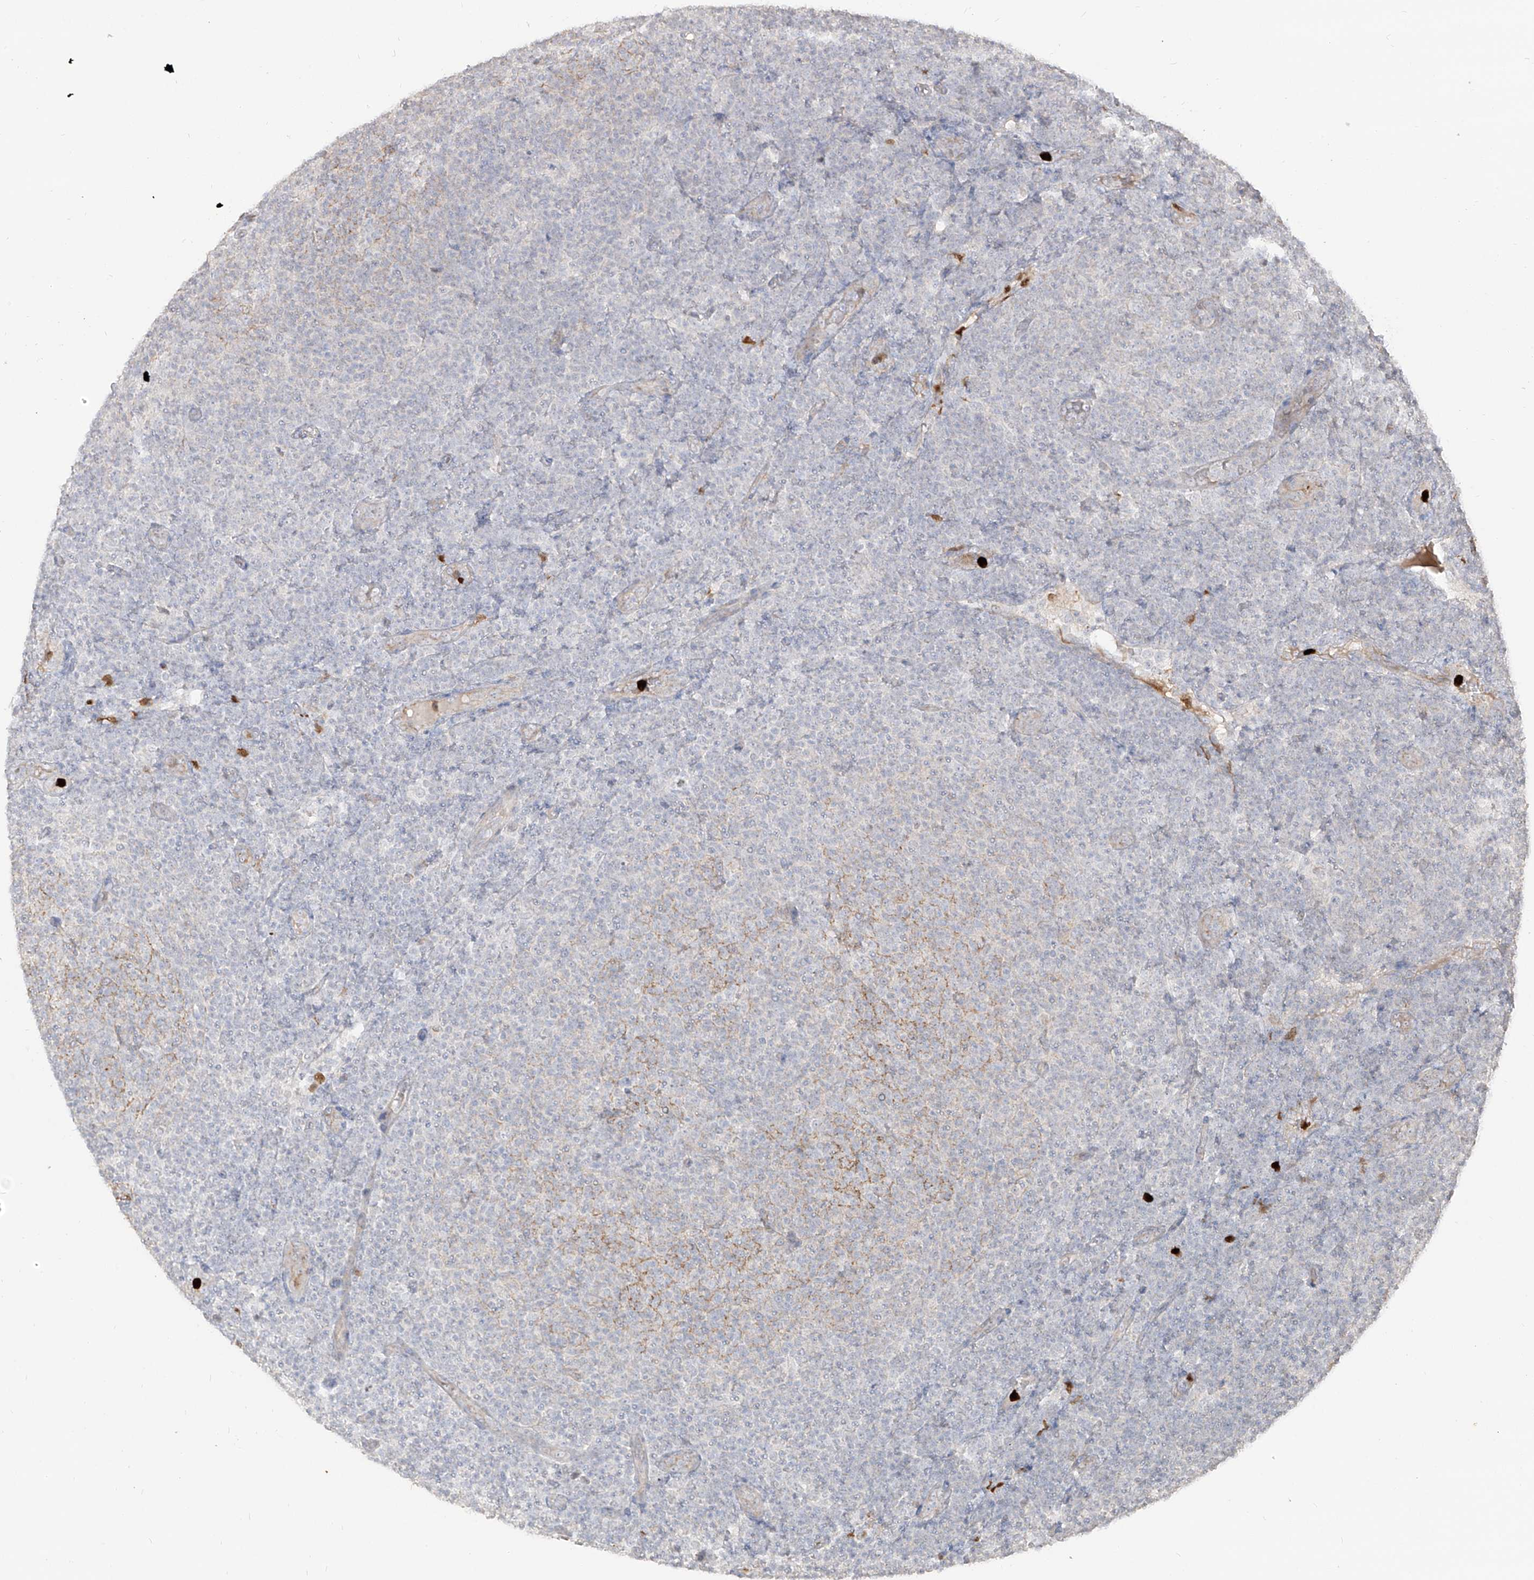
{"staining": {"intensity": "negative", "quantity": "none", "location": "none"}, "tissue": "lymphoma", "cell_type": "Tumor cells", "image_type": "cancer", "snomed": [{"axis": "morphology", "description": "Malignant lymphoma, non-Hodgkin's type, Low grade"}, {"axis": "topography", "description": "Lymph node"}], "caption": "DAB immunohistochemical staining of lymphoma shows no significant expression in tumor cells. (DAB (3,3'-diaminobenzidine) IHC with hematoxylin counter stain).", "gene": "ZNF227", "patient": {"sex": "male", "age": 66}}